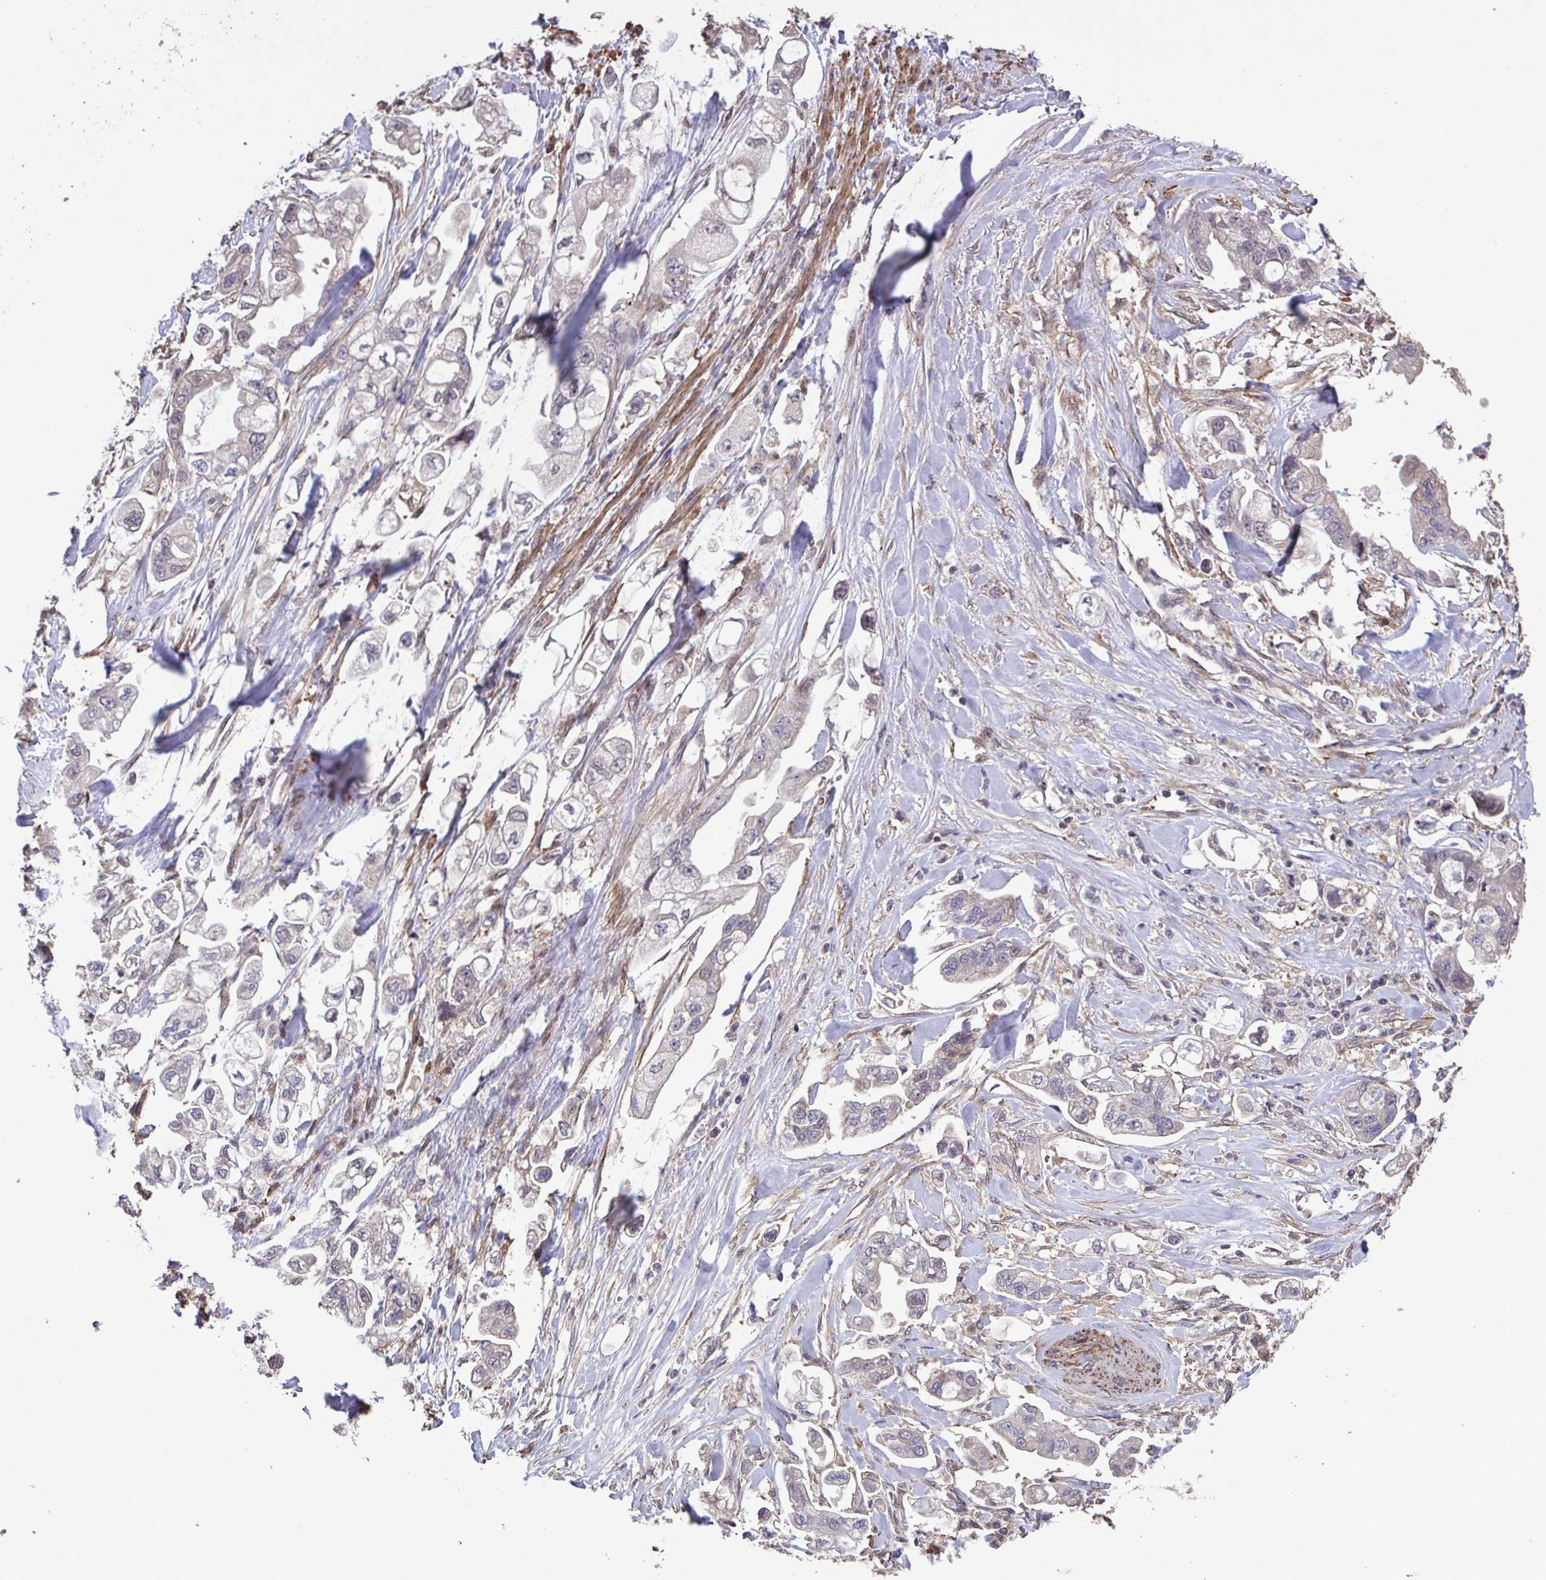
{"staining": {"intensity": "negative", "quantity": "none", "location": "none"}, "tissue": "stomach cancer", "cell_type": "Tumor cells", "image_type": "cancer", "snomed": [{"axis": "morphology", "description": "Adenocarcinoma, NOS"}, {"axis": "topography", "description": "Stomach"}], "caption": "DAB immunohistochemical staining of human adenocarcinoma (stomach) displays no significant positivity in tumor cells.", "gene": "ZNF200", "patient": {"sex": "male", "age": 62}}